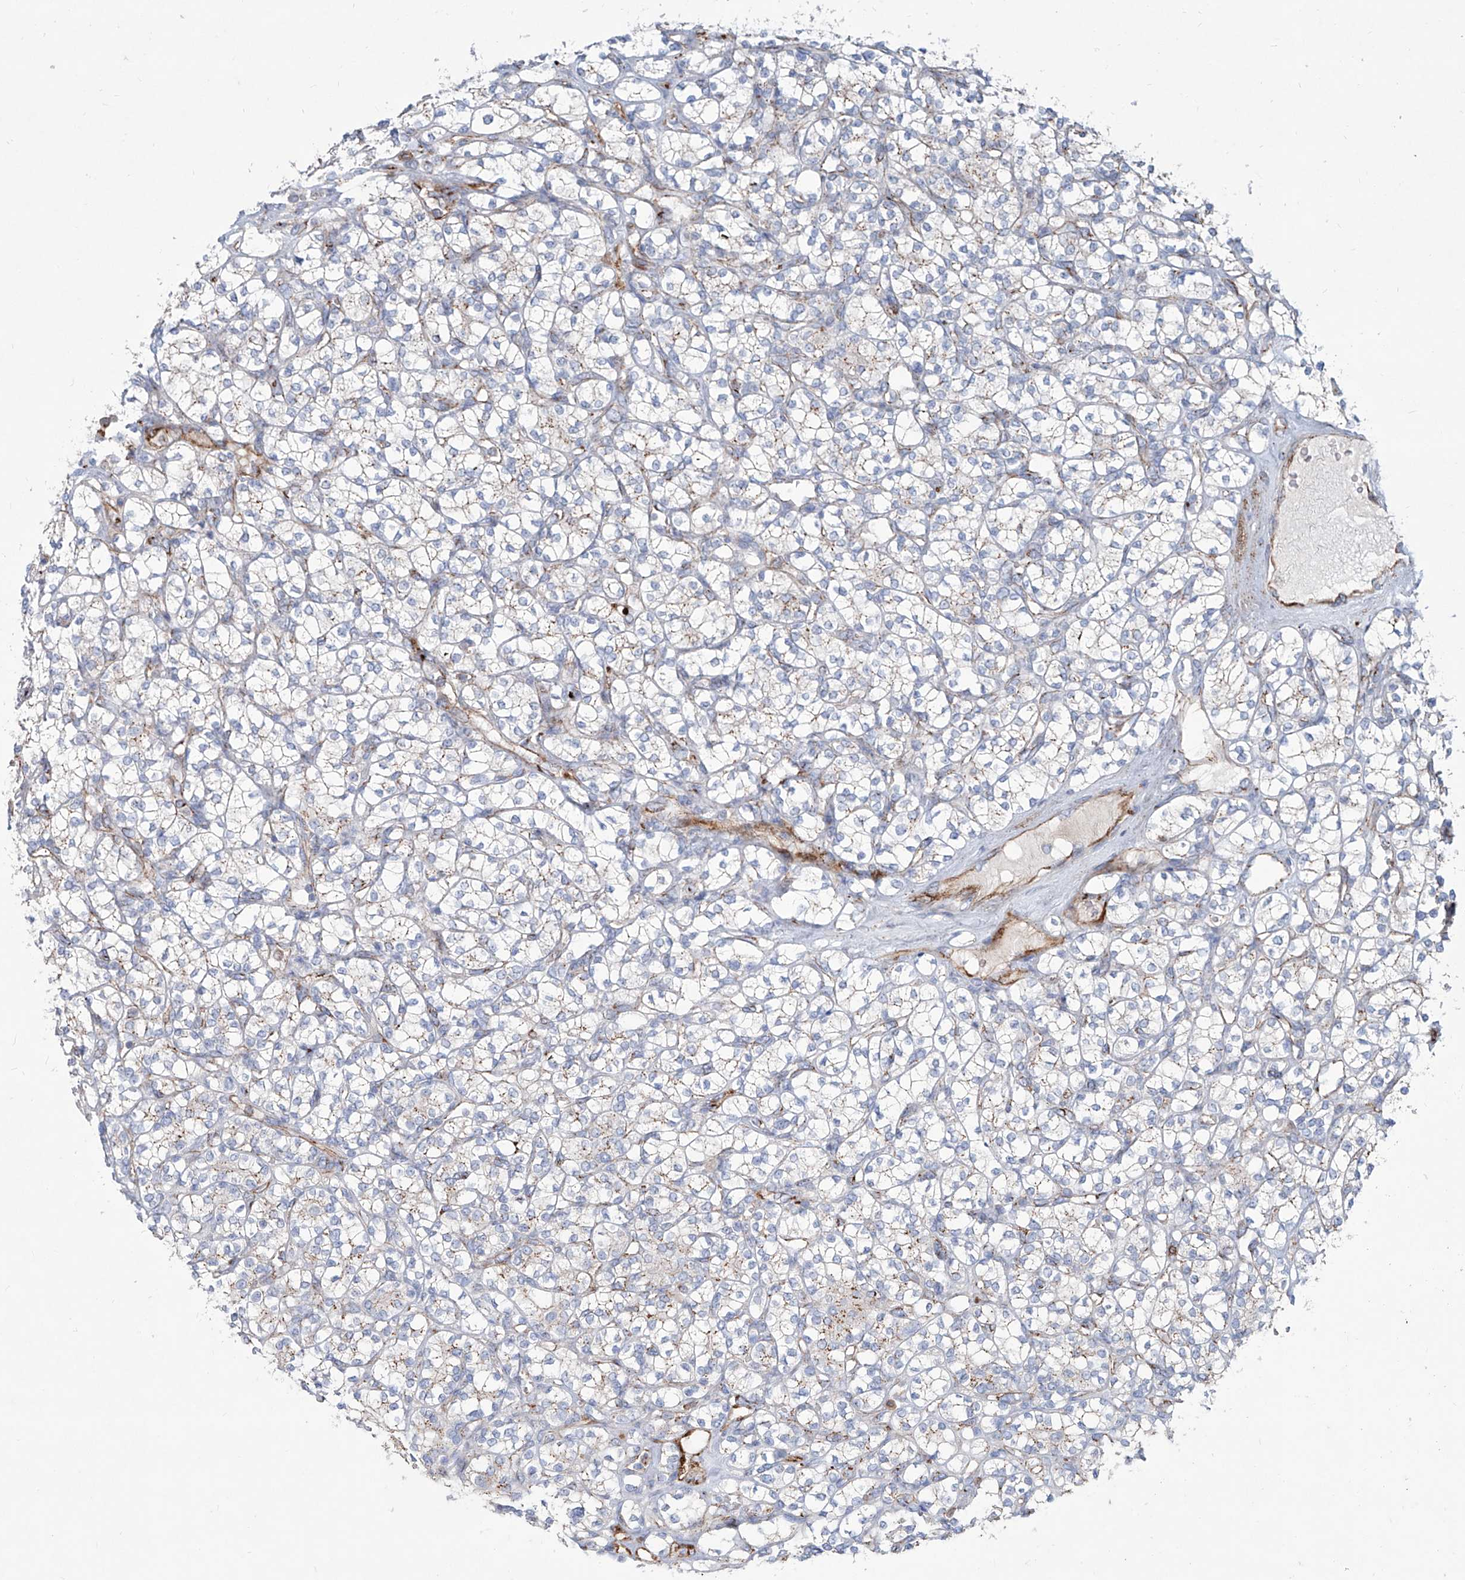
{"staining": {"intensity": "negative", "quantity": "none", "location": "none"}, "tissue": "renal cancer", "cell_type": "Tumor cells", "image_type": "cancer", "snomed": [{"axis": "morphology", "description": "Adenocarcinoma, NOS"}, {"axis": "topography", "description": "Kidney"}], "caption": "Renal cancer (adenocarcinoma) was stained to show a protein in brown. There is no significant staining in tumor cells. Nuclei are stained in blue.", "gene": "CDH5", "patient": {"sex": "male", "age": 77}}